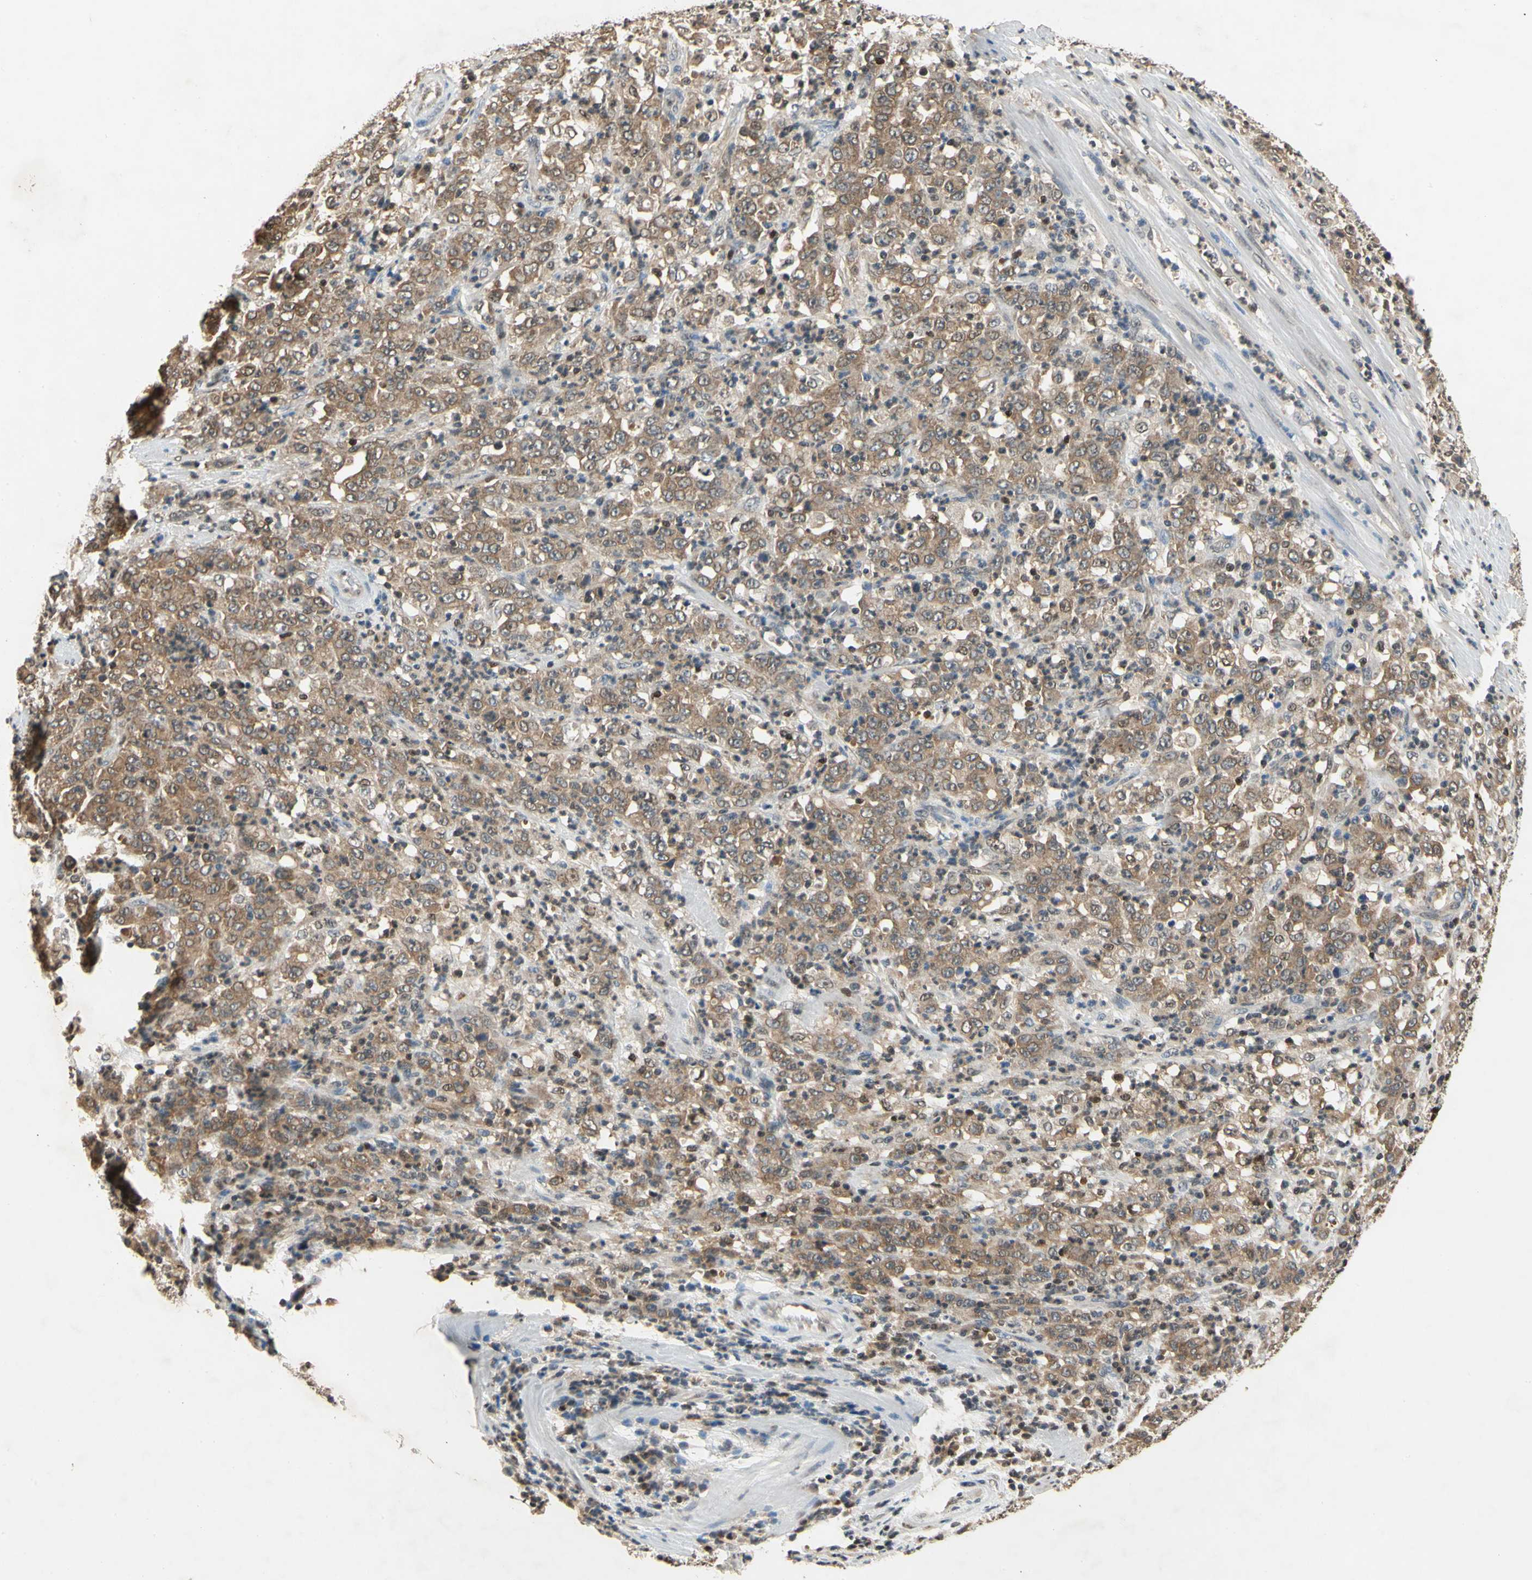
{"staining": {"intensity": "weak", "quantity": ">75%", "location": "cytoplasmic/membranous"}, "tissue": "stomach cancer", "cell_type": "Tumor cells", "image_type": "cancer", "snomed": [{"axis": "morphology", "description": "Adenocarcinoma, NOS"}, {"axis": "topography", "description": "Stomach, lower"}], "caption": "Protein expression analysis of stomach cancer shows weak cytoplasmic/membranous expression in about >75% of tumor cells.", "gene": "GSR", "patient": {"sex": "female", "age": 71}}